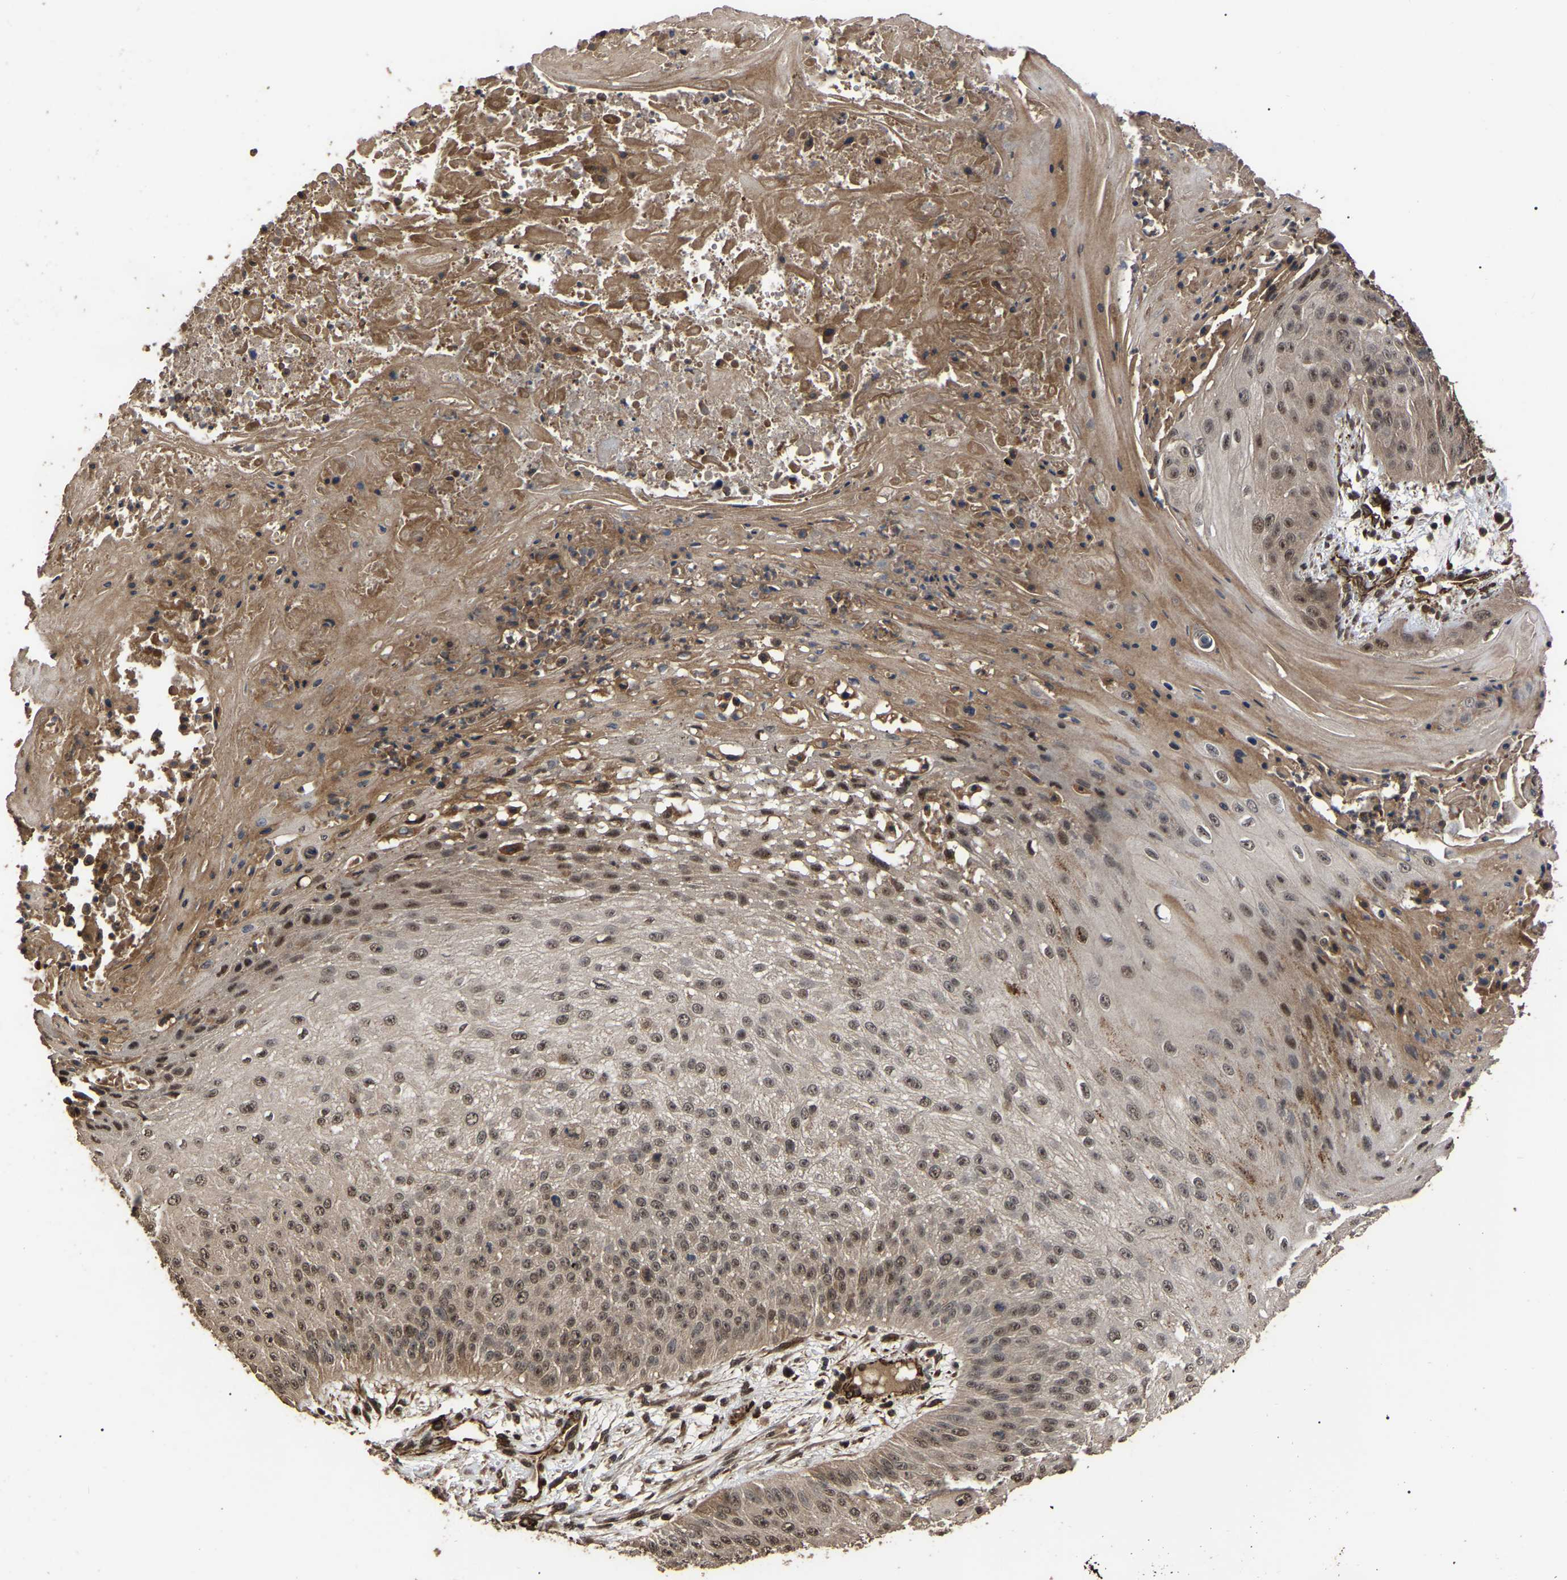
{"staining": {"intensity": "moderate", "quantity": ">75%", "location": "cytoplasmic/membranous,nuclear"}, "tissue": "skin cancer", "cell_type": "Tumor cells", "image_type": "cancer", "snomed": [{"axis": "morphology", "description": "Squamous cell carcinoma, NOS"}, {"axis": "topography", "description": "Skin"}], "caption": "Immunohistochemical staining of skin cancer (squamous cell carcinoma) shows medium levels of moderate cytoplasmic/membranous and nuclear protein positivity in about >75% of tumor cells. (Stains: DAB (3,3'-diaminobenzidine) in brown, nuclei in blue, Microscopy: brightfield microscopy at high magnification).", "gene": "FAM161B", "patient": {"sex": "female", "age": 80}}